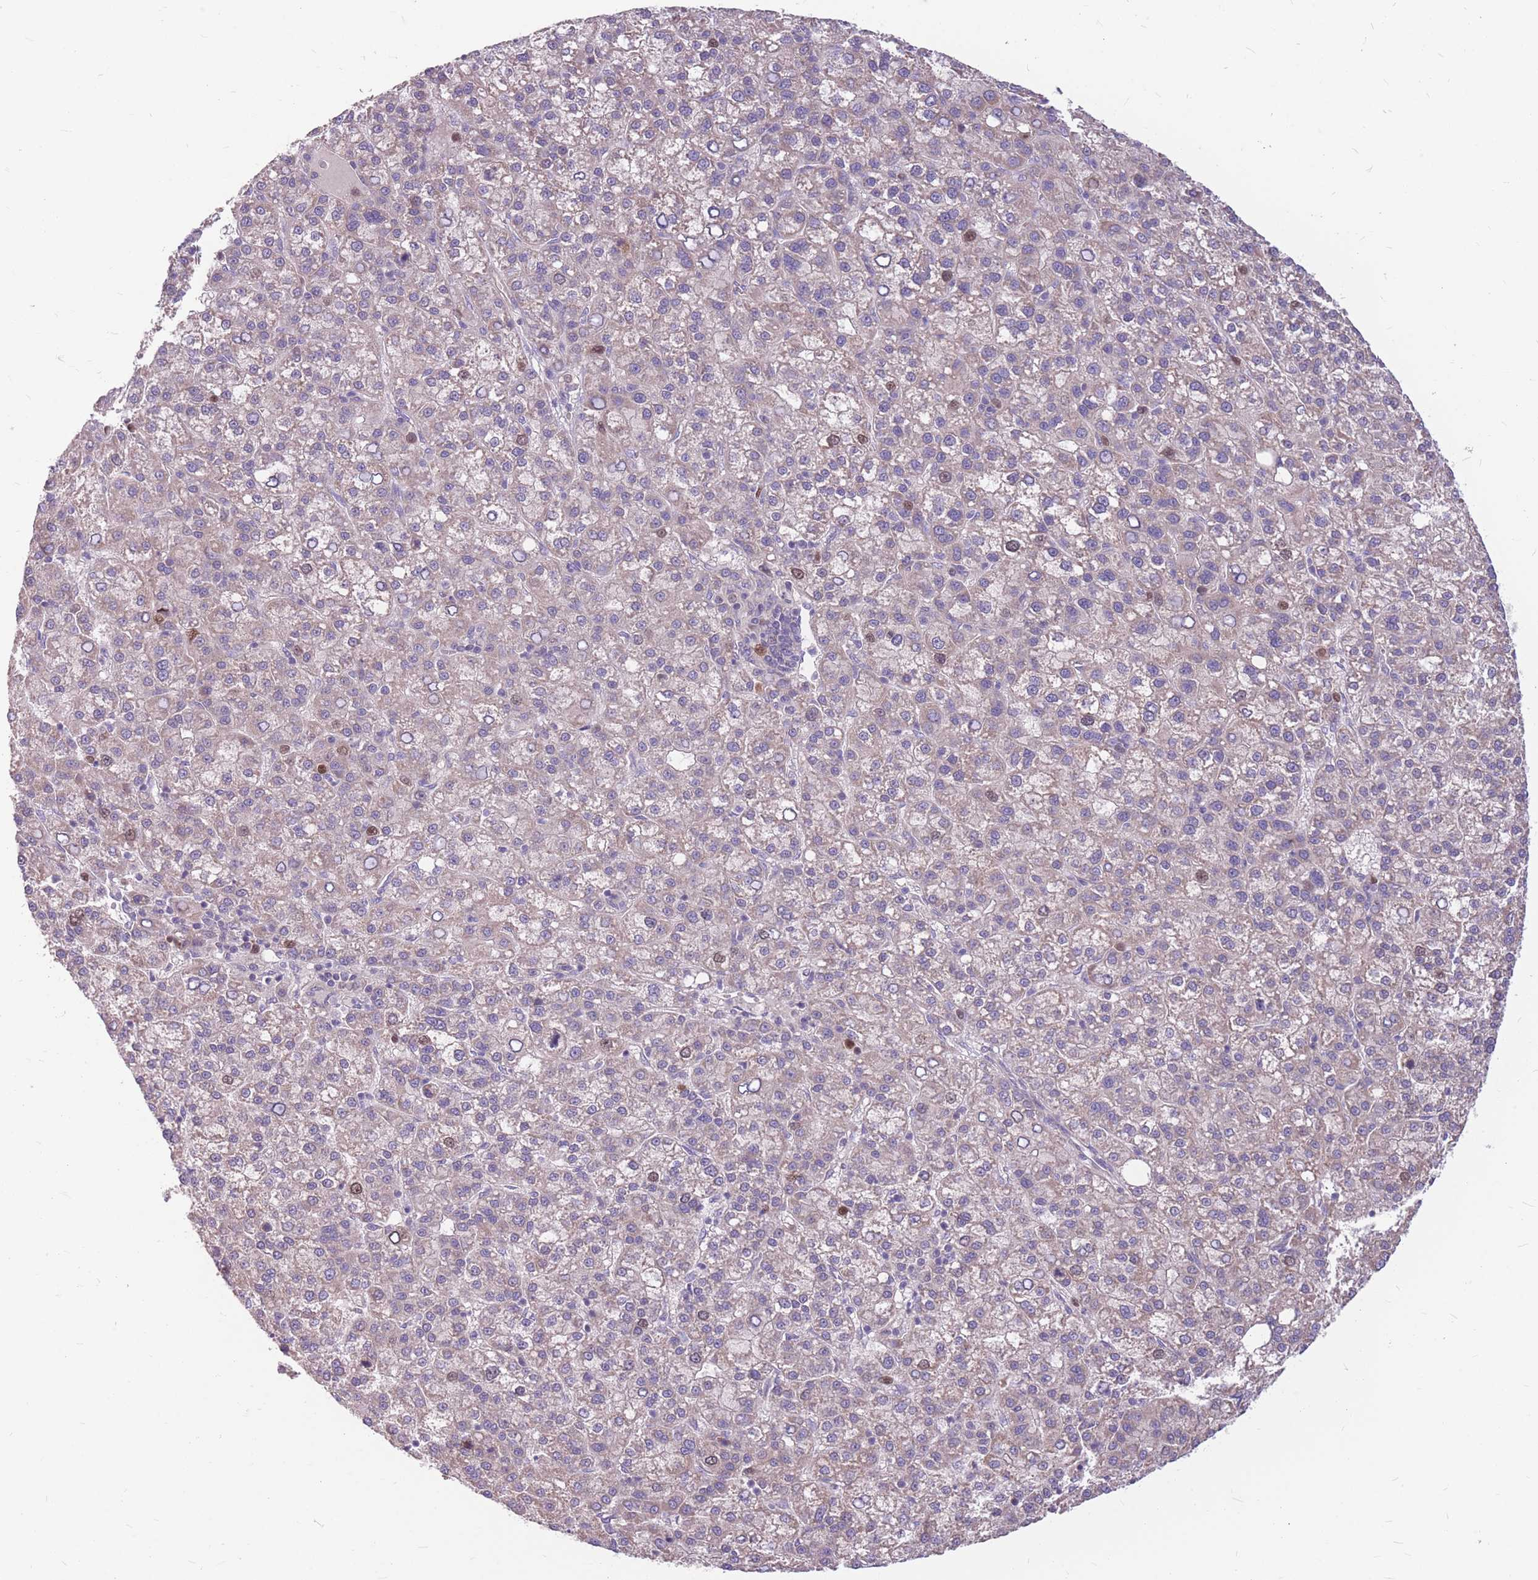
{"staining": {"intensity": "moderate", "quantity": "<25%", "location": "nuclear"}, "tissue": "liver cancer", "cell_type": "Tumor cells", "image_type": "cancer", "snomed": [{"axis": "morphology", "description": "Carcinoma, Hepatocellular, NOS"}, {"axis": "topography", "description": "Liver"}], "caption": "Liver cancer (hepatocellular carcinoma) was stained to show a protein in brown. There is low levels of moderate nuclear staining in about <25% of tumor cells.", "gene": "GMNN", "patient": {"sex": "female", "age": 58}}